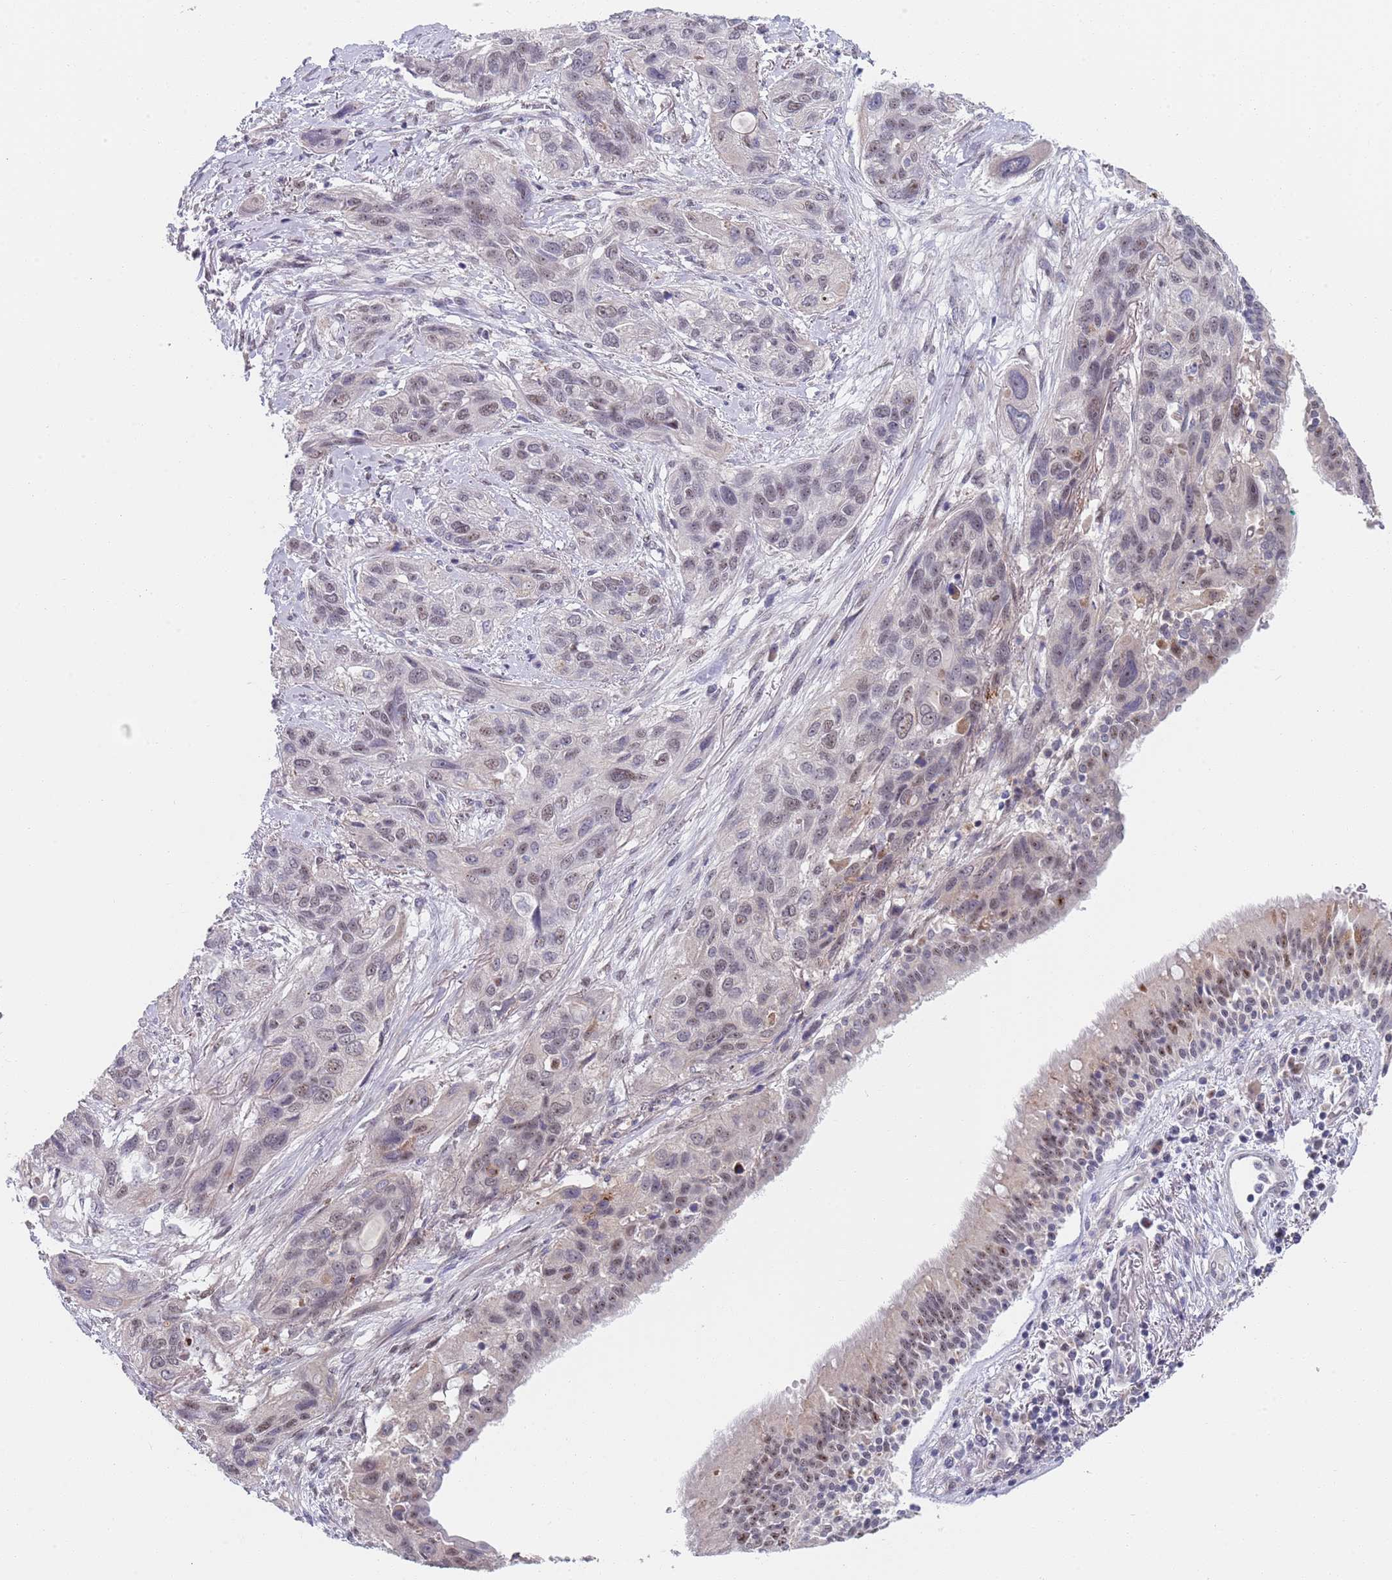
{"staining": {"intensity": "weak", "quantity": "<25%", "location": "nuclear"}, "tissue": "lung cancer", "cell_type": "Tumor cells", "image_type": "cancer", "snomed": [{"axis": "morphology", "description": "Squamous cell carcinoma, NOS"}, {"axis": "topography", "description": "Lung"}], "caption": "Immunohistochemistry histopathology image of neoplastic tissue: squamous cell carcinoma (lung) stained with DAB (3,3'-diaminobenzidine) demonstrates no significant protein expression in tumor cells.", "gene": "PLCL2", "patient": {"sex": "female", "age": 70}}